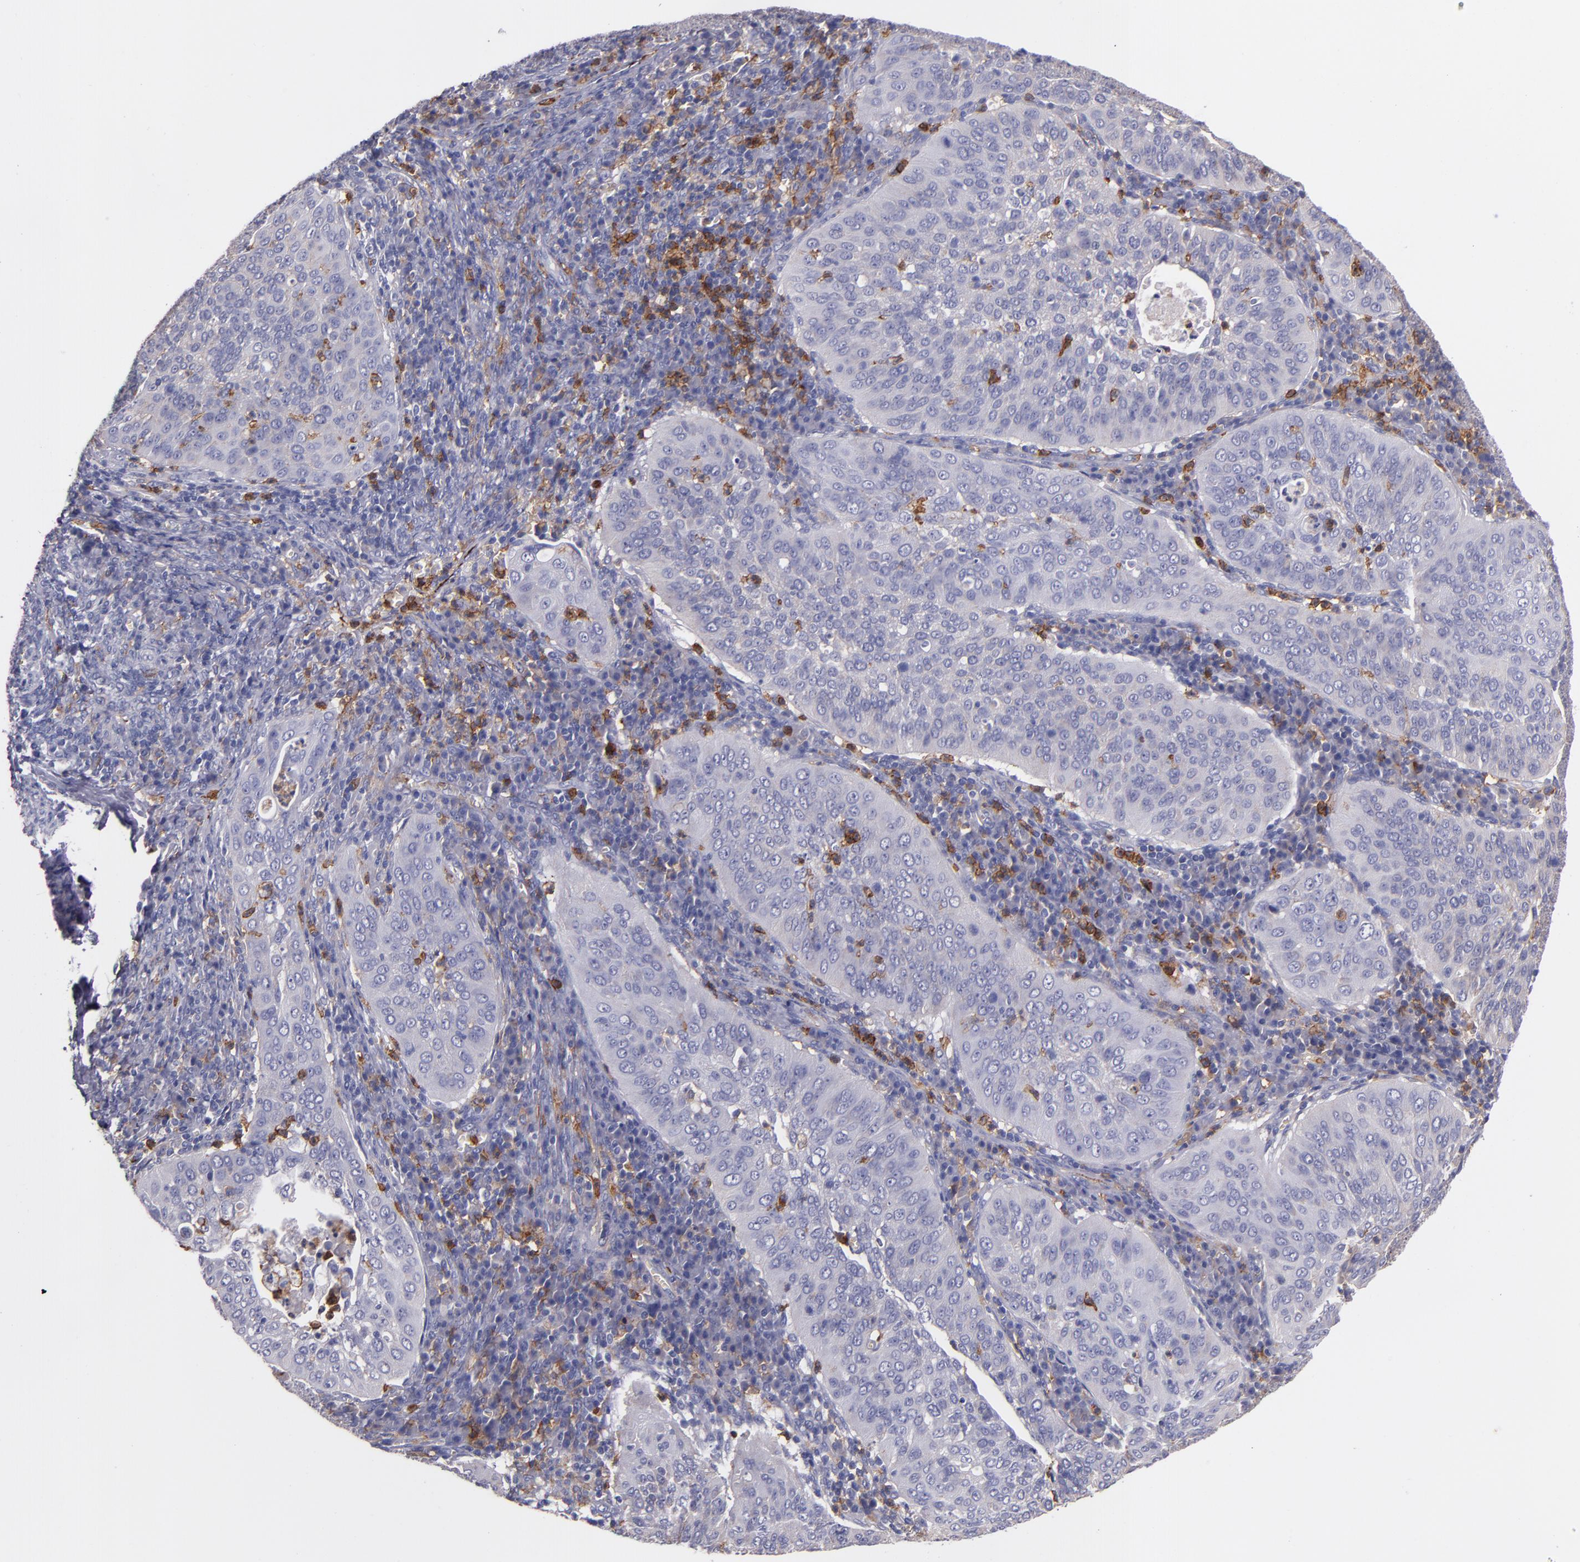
{"staining": {"intensity": "negative", "quantity": "none", "location": "none"}, "tissue": "cervical cancer", "cell_type": "Tumor cells", "image_type": "cancer", "snomed": [{"axis": "morphology", "description": "Squamous cell carcinoma, NOS"}, {"axis": "topography", "description": "Cervix"}], "caption": "Tumor cells are negative for protein expression in human cervical squamous cell carcinoma.", "gene": "C5AR1", "patient": {"sex": "female", "age": 39}}